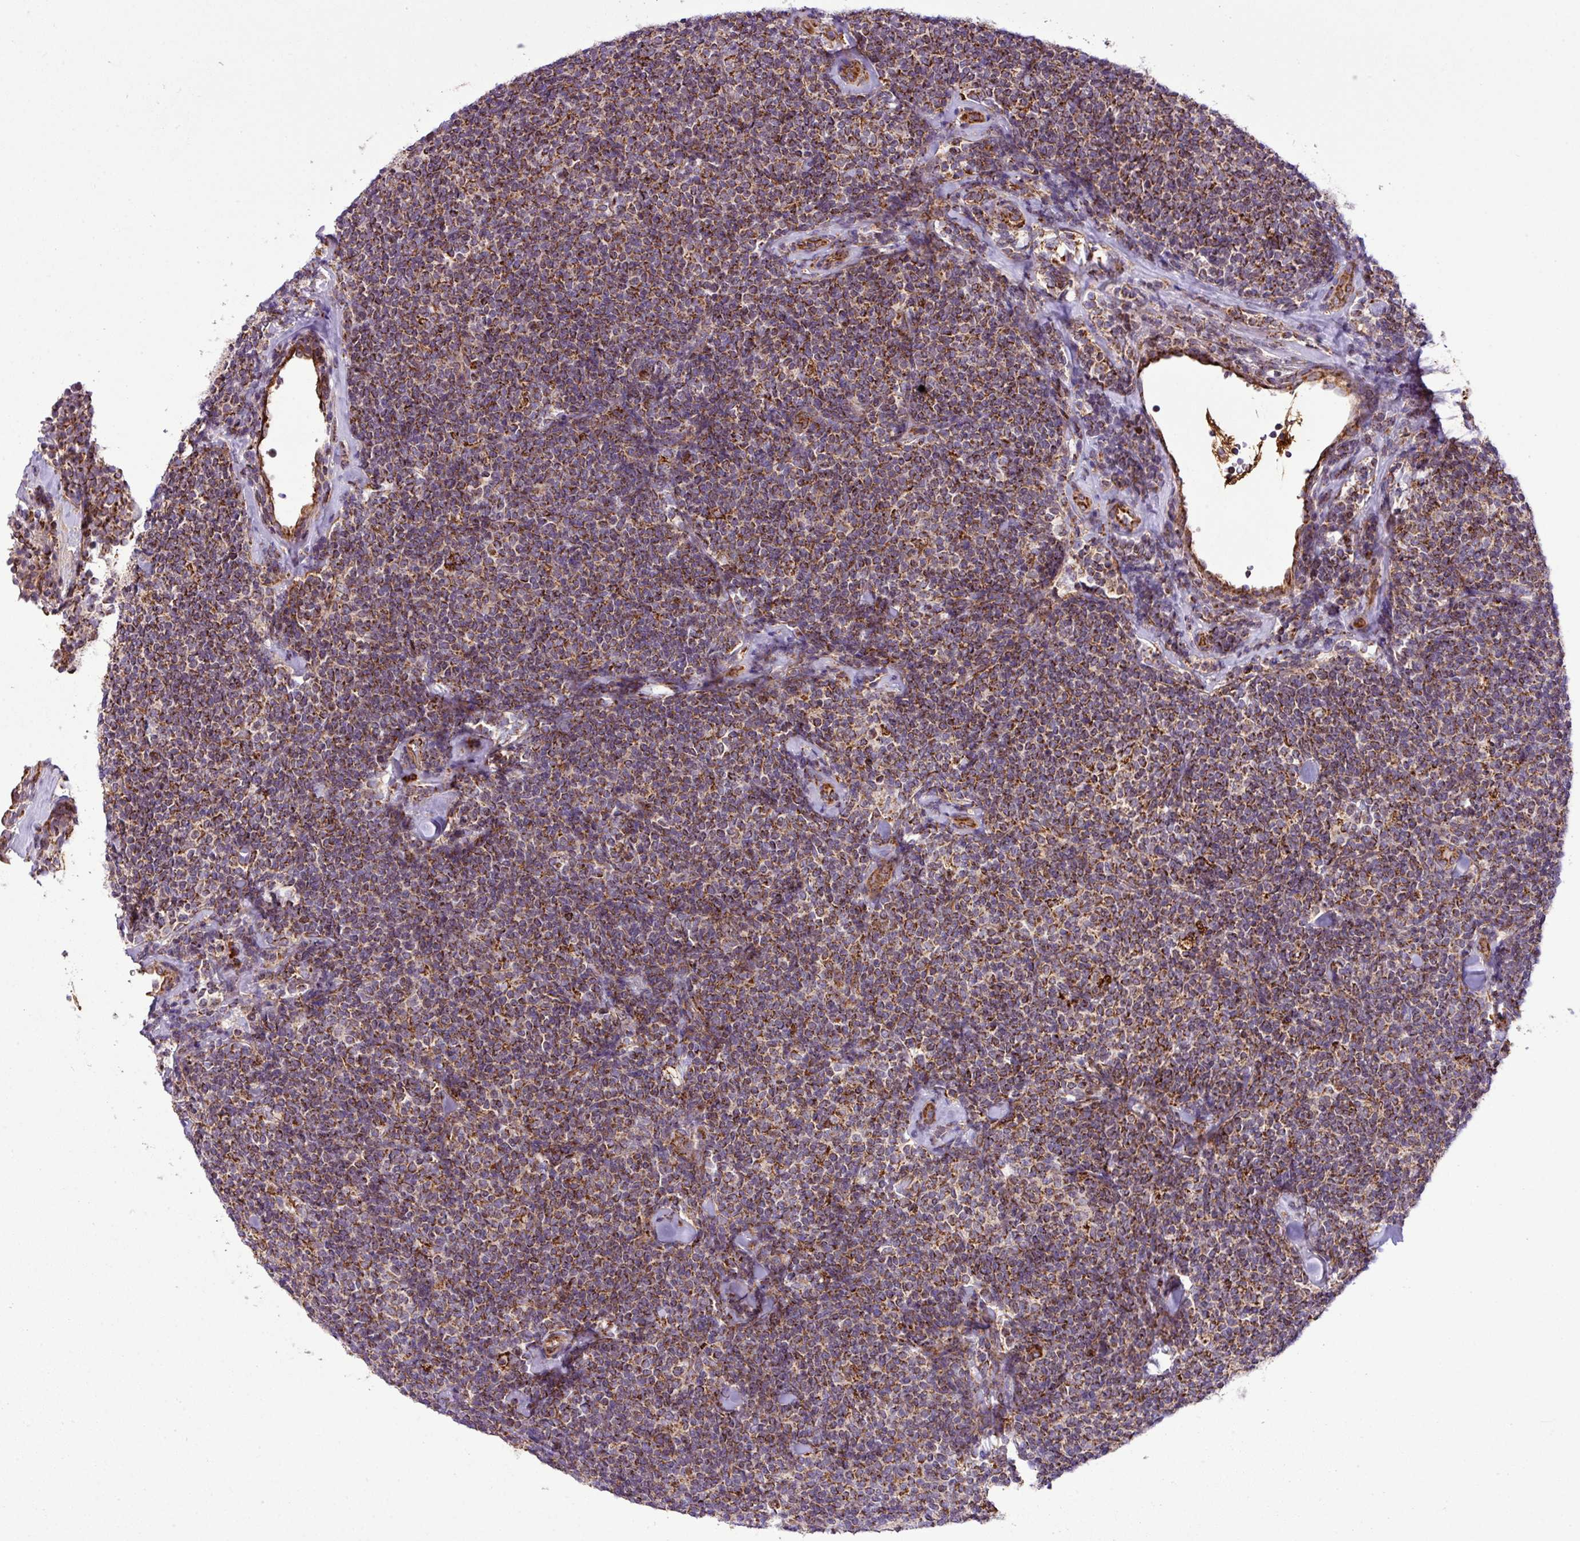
{"staining": {"intensity": "moderate", "quantity": ">75%", "location": "cytoplasmic/membranous"}, "tissue": "lymphoma", "cell_type": "Tumor cells", "image_type": "cancer", "snomed": [{"axis": "morphology", "description": "Malignant lymphoma, non-Hodgkin's type, Low grade"}, {"axis": "topography", "description": "Lymph node"}], "caption": "Malignant lymphoma, non-Hodgkin's type (low-grade) tissue shows moderate cytoplasmic/membranous expression in about >75% of tumor cells", "gene": "ZNF569", "patient": {"sex": "female", "age": 56}}